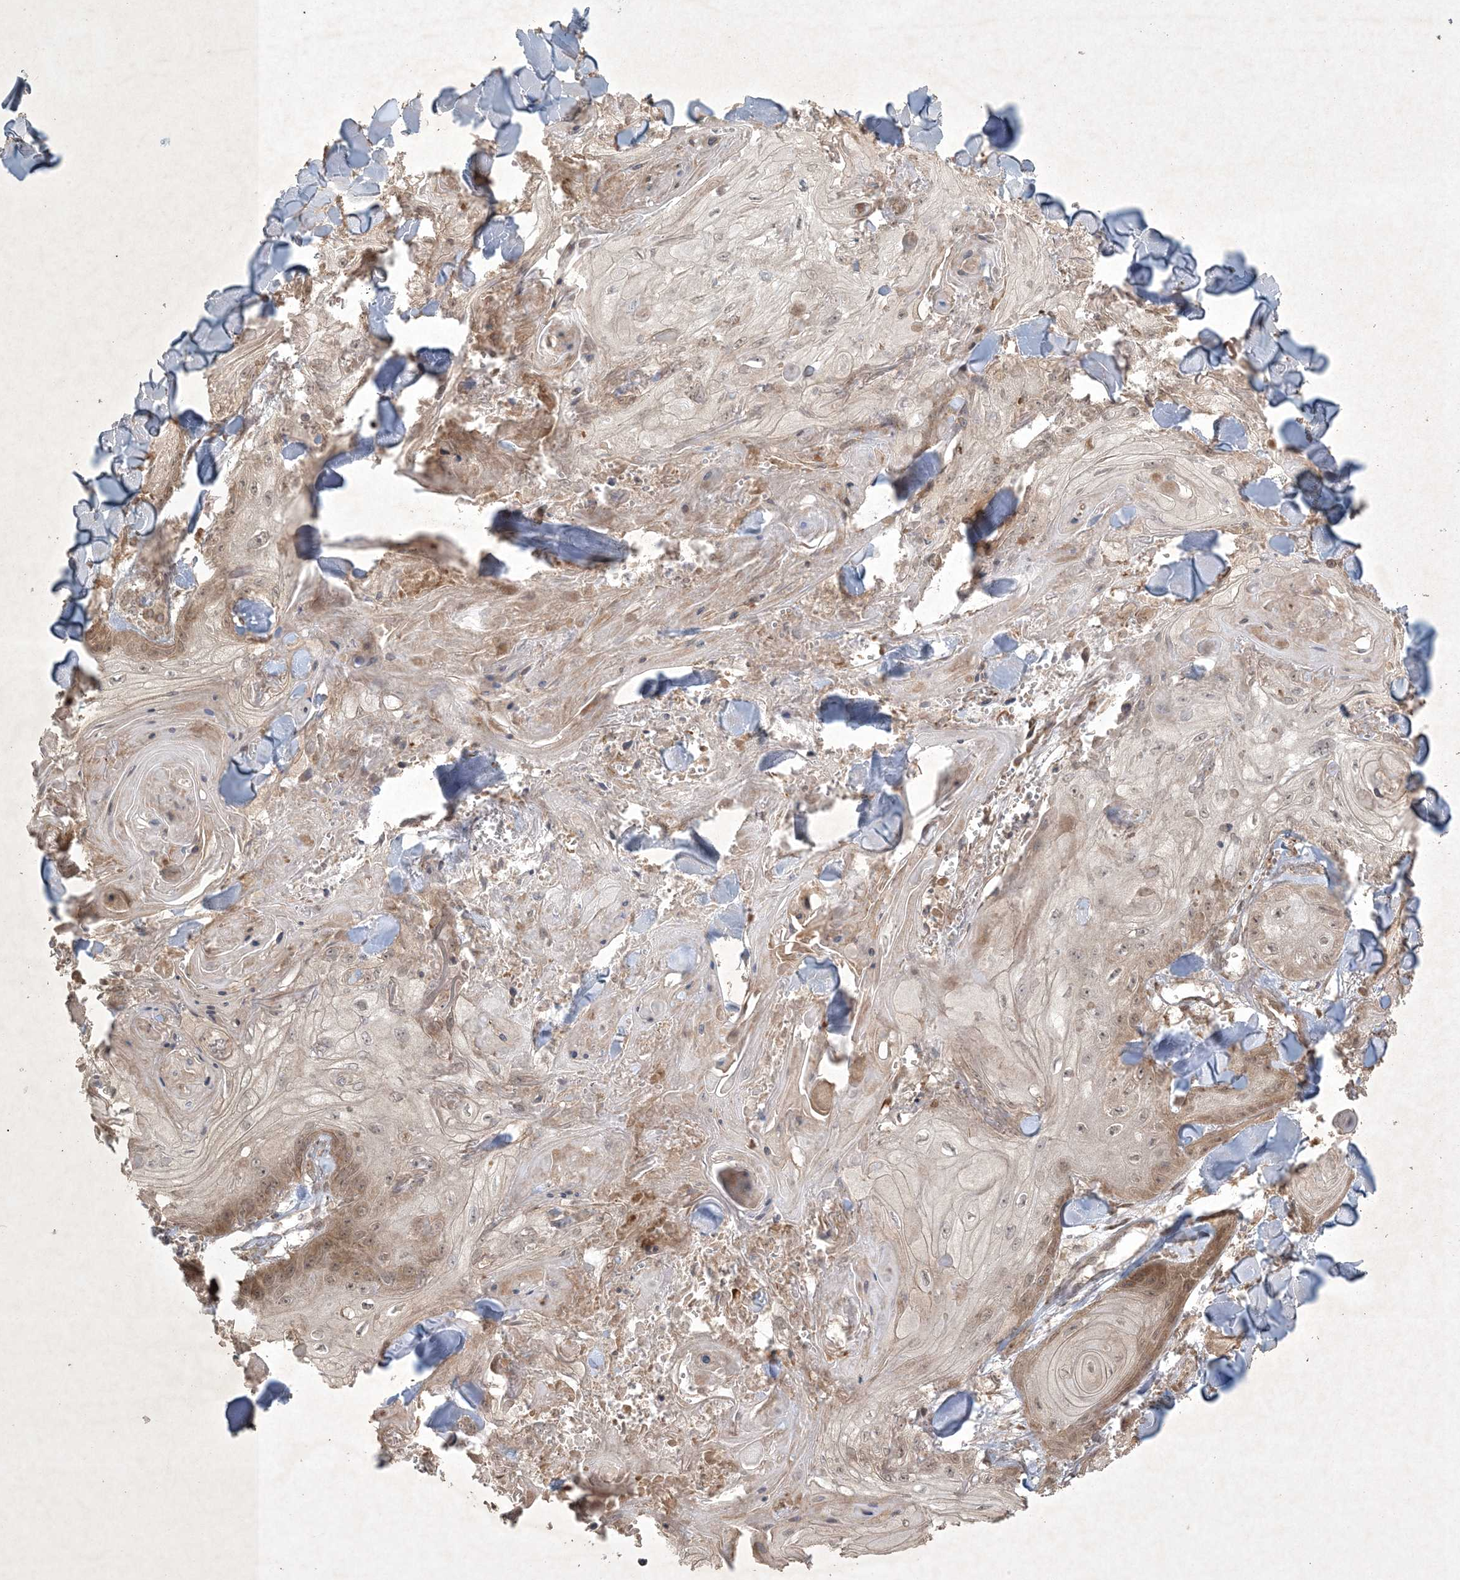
{"staining": {"intensity": "moderate", "quantity": "25%-75%", "location": "cytoplasmic/membranous,nuclear"}, "tissue": "skin cancer", "cell_type": "Tumor cells", "image_type": "cancer", "snomed": [{"axis": "morphology", "description": "Squamous cell carcinoma, NOS"}, {"axis": "topography", "description": "Skin"}], "caption": "There is medium levels of moderate cytoplasmic/membranous and nuclear expression in tumor cells of skin cancer (squamous cell carcinoma), as demonstrated by immunohistochemical staining (brown color).", "gene": "NRBP2", "patient": {"sex": "male", "age": 74}}